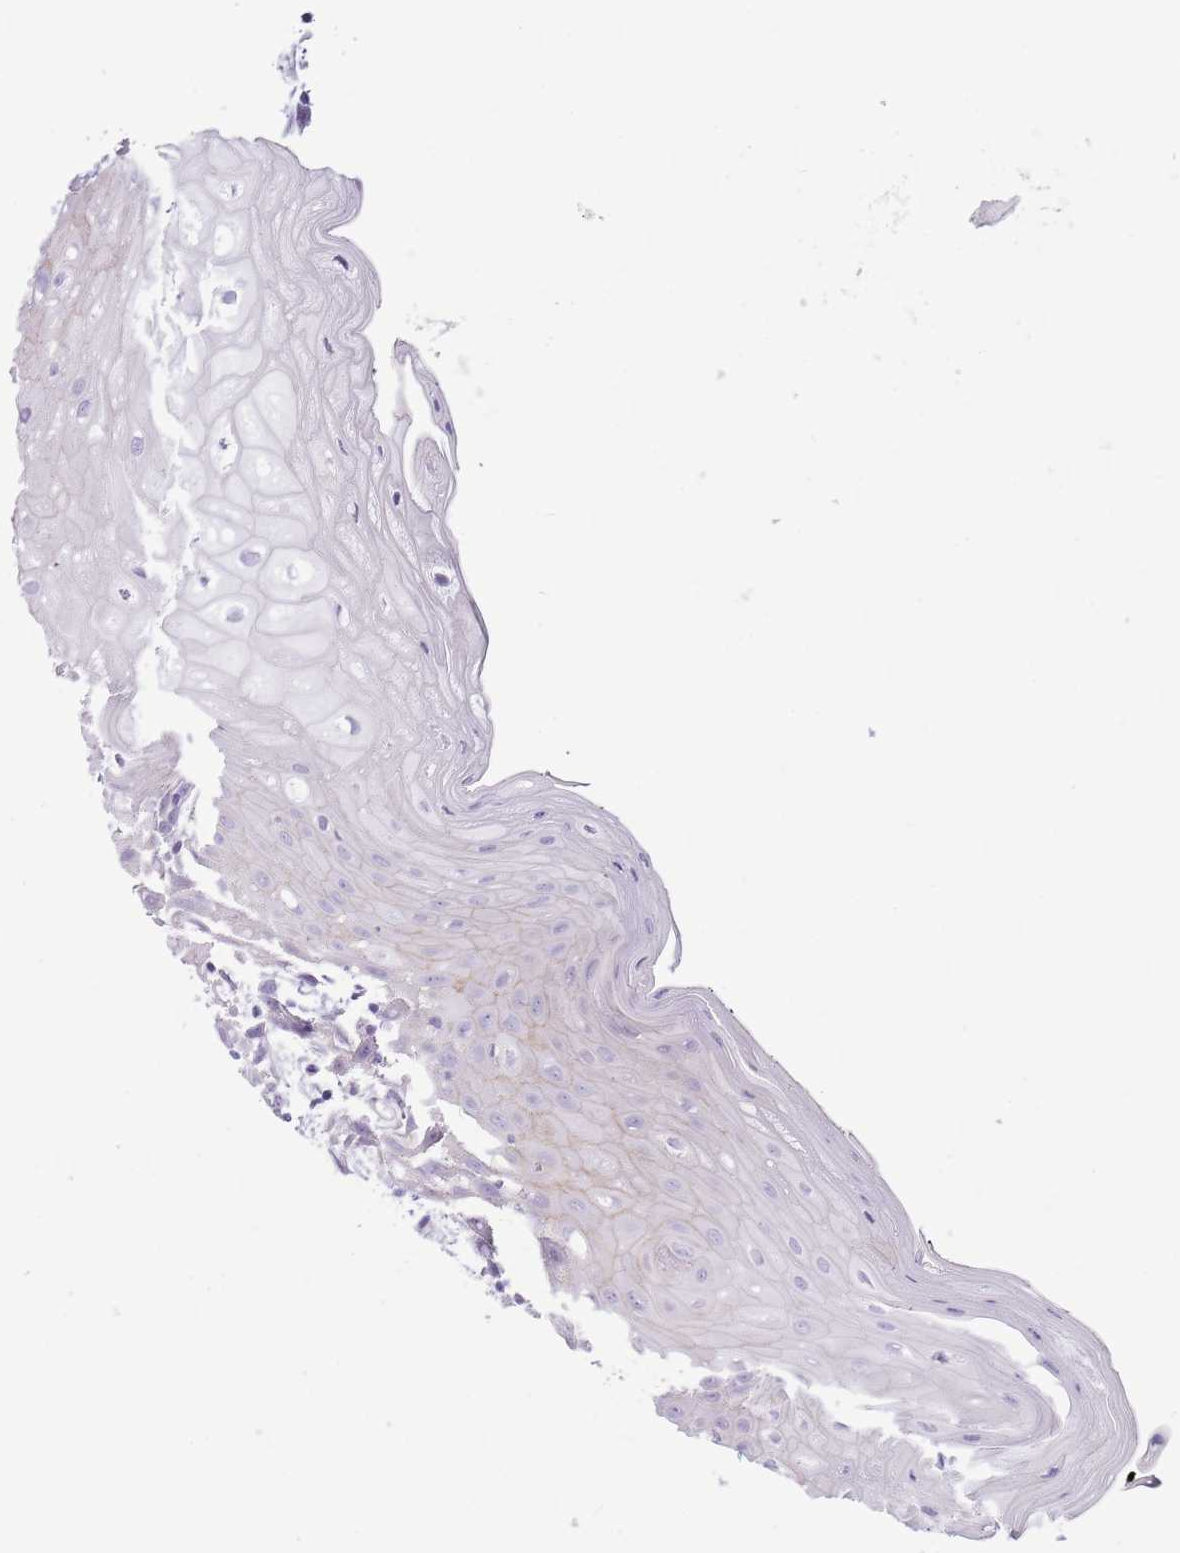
{"staining": {"intensity": "weak", "quantity": "<25%", "location": "cytoplasmic/membranous"}, "tissue": "oral mucosa", "cell_type": "Squamous epithelial cells", "image_type": "normal", "snomed": [{"axis": "morphology", "description": "Normal tissue, NOS"}, {"axis": "topography", "description": "Oral tissue"}, {"axis": "topography", "description": "Tounge, NOS"}], "caption": "Unremarkable oral mucosa was stained to show a protein in brown. There is no significant positivity in squamous epithelial cells. Brightfield microscopy of IHC stained with DAB (brown) and hematoxylin (blue), captured at high magnification.", "gene": "SLC7A14", "patient": {"sex": "female", "age": 59}}